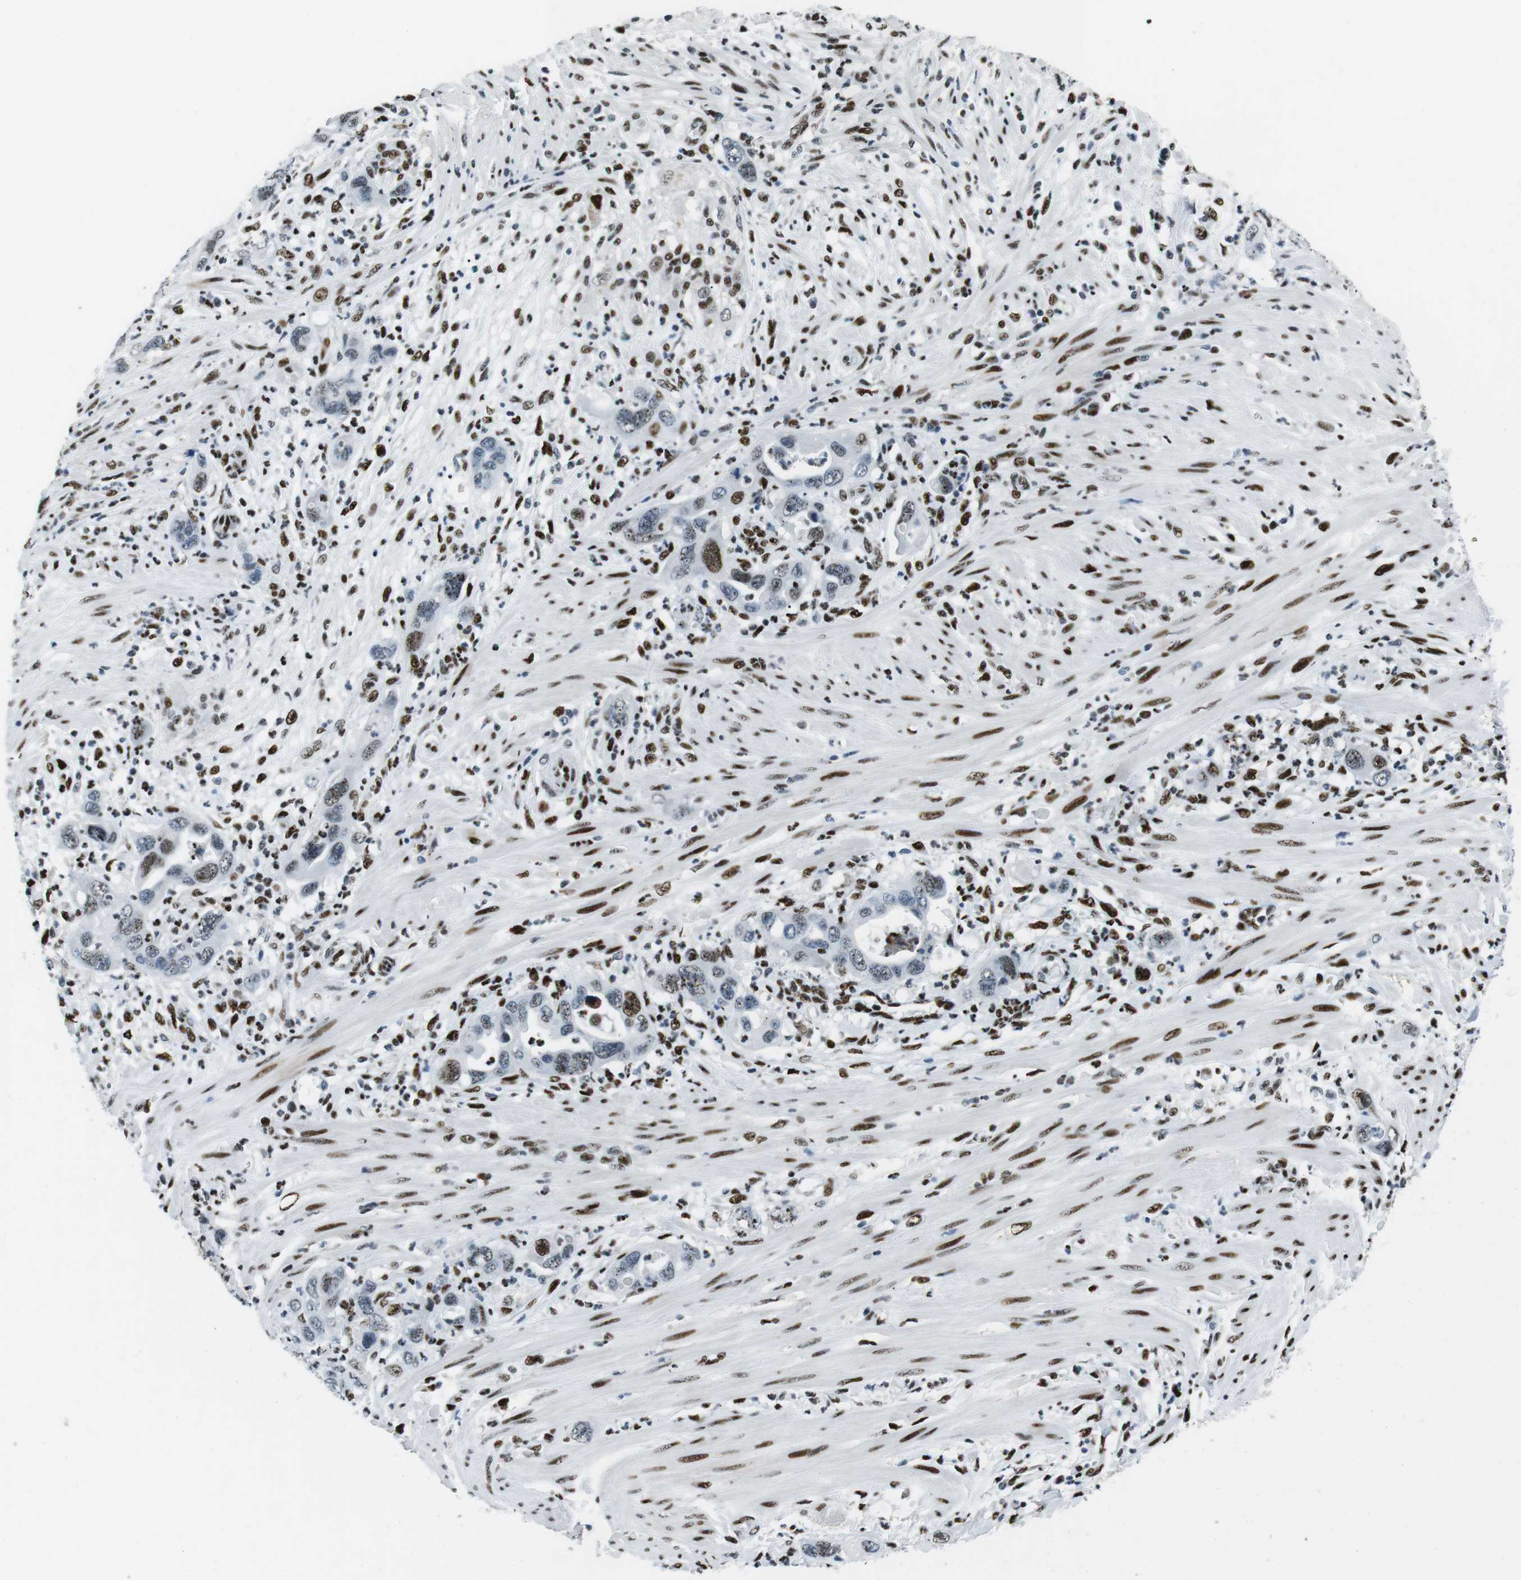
{"staining": {"intensity": "moderate", "quantity": "25%-75%", "location": "nuclear"}, "tissue": "pancreatic cancer", "cell_type": "Tumor cells", "image_type": "cancer", "snomed": [{"axis": "morphology", "description": "Adenocarcinoma, NOS"}, {"axis": "topography", "description": "Pancreas"}], "caption": "Pancreatic cancer tissue exhibits moderate nuclear staining in approximately 25%-75% of tumor cells (DAB (3,3'-diaminobenzidine) IHC with brightfield microscopy, high magnification).", "gene": "PML", "patient": {"sex": "female", "age": 71}}